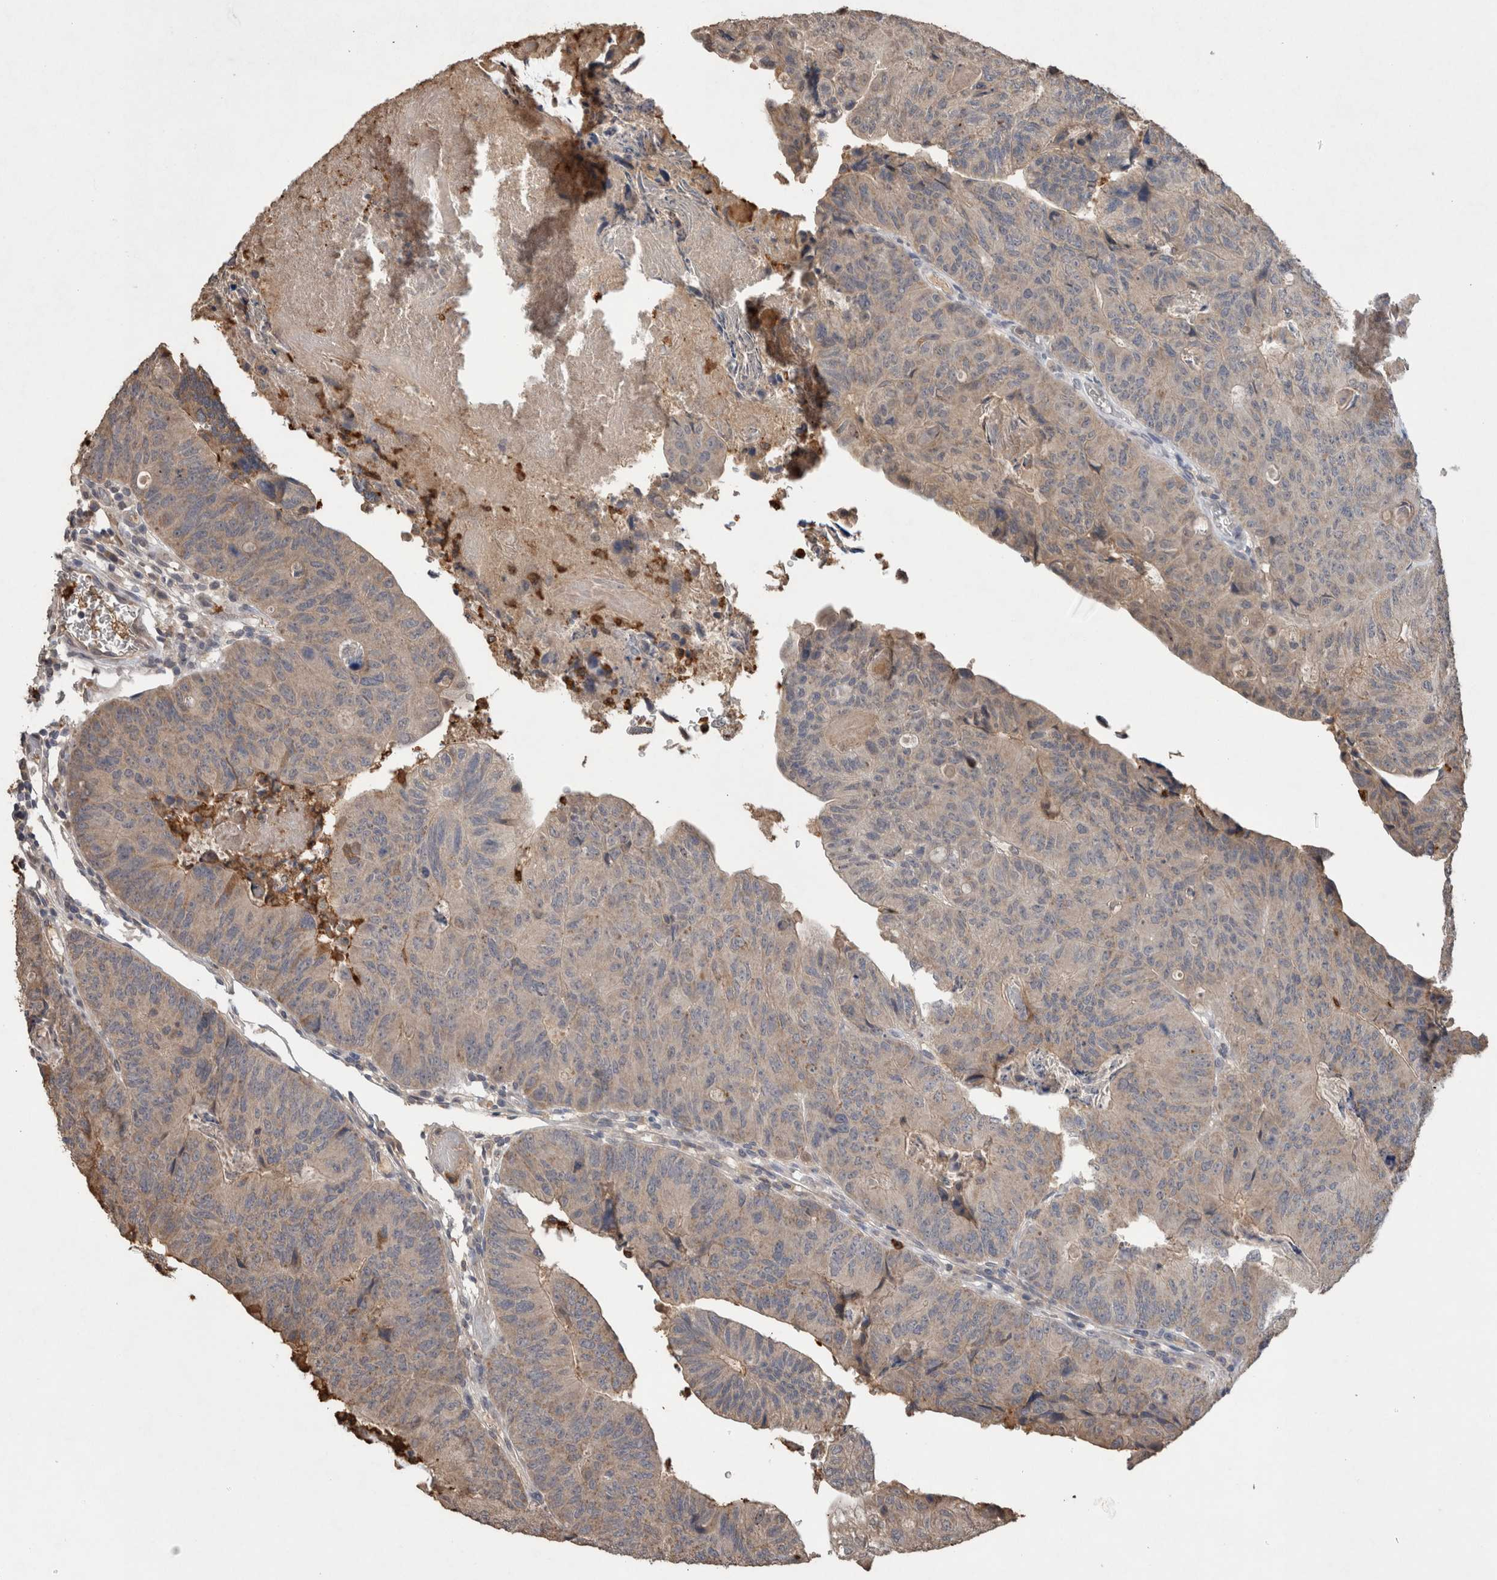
{"staining": {"intensity": "weak", "quantity": "<25%", "location": "cytoplasmic/membranous"}, "tissue": "colorectal cancer", "cell_type": "Tumor cells", "image_type": "cancer", "snomed": [{"axis": "morphology", "description": "Adenocarcinoma, NOS"}, {"axis": "topography", "description": "Colon"}], "caption": "DAB (3,3'-diaminobenzidine) immunohistochemical staining of colorectal cancer reveals no significant staining in tumor cells.", "gene": "FABP7", "patient": {"sex": "female", "age": 67}}